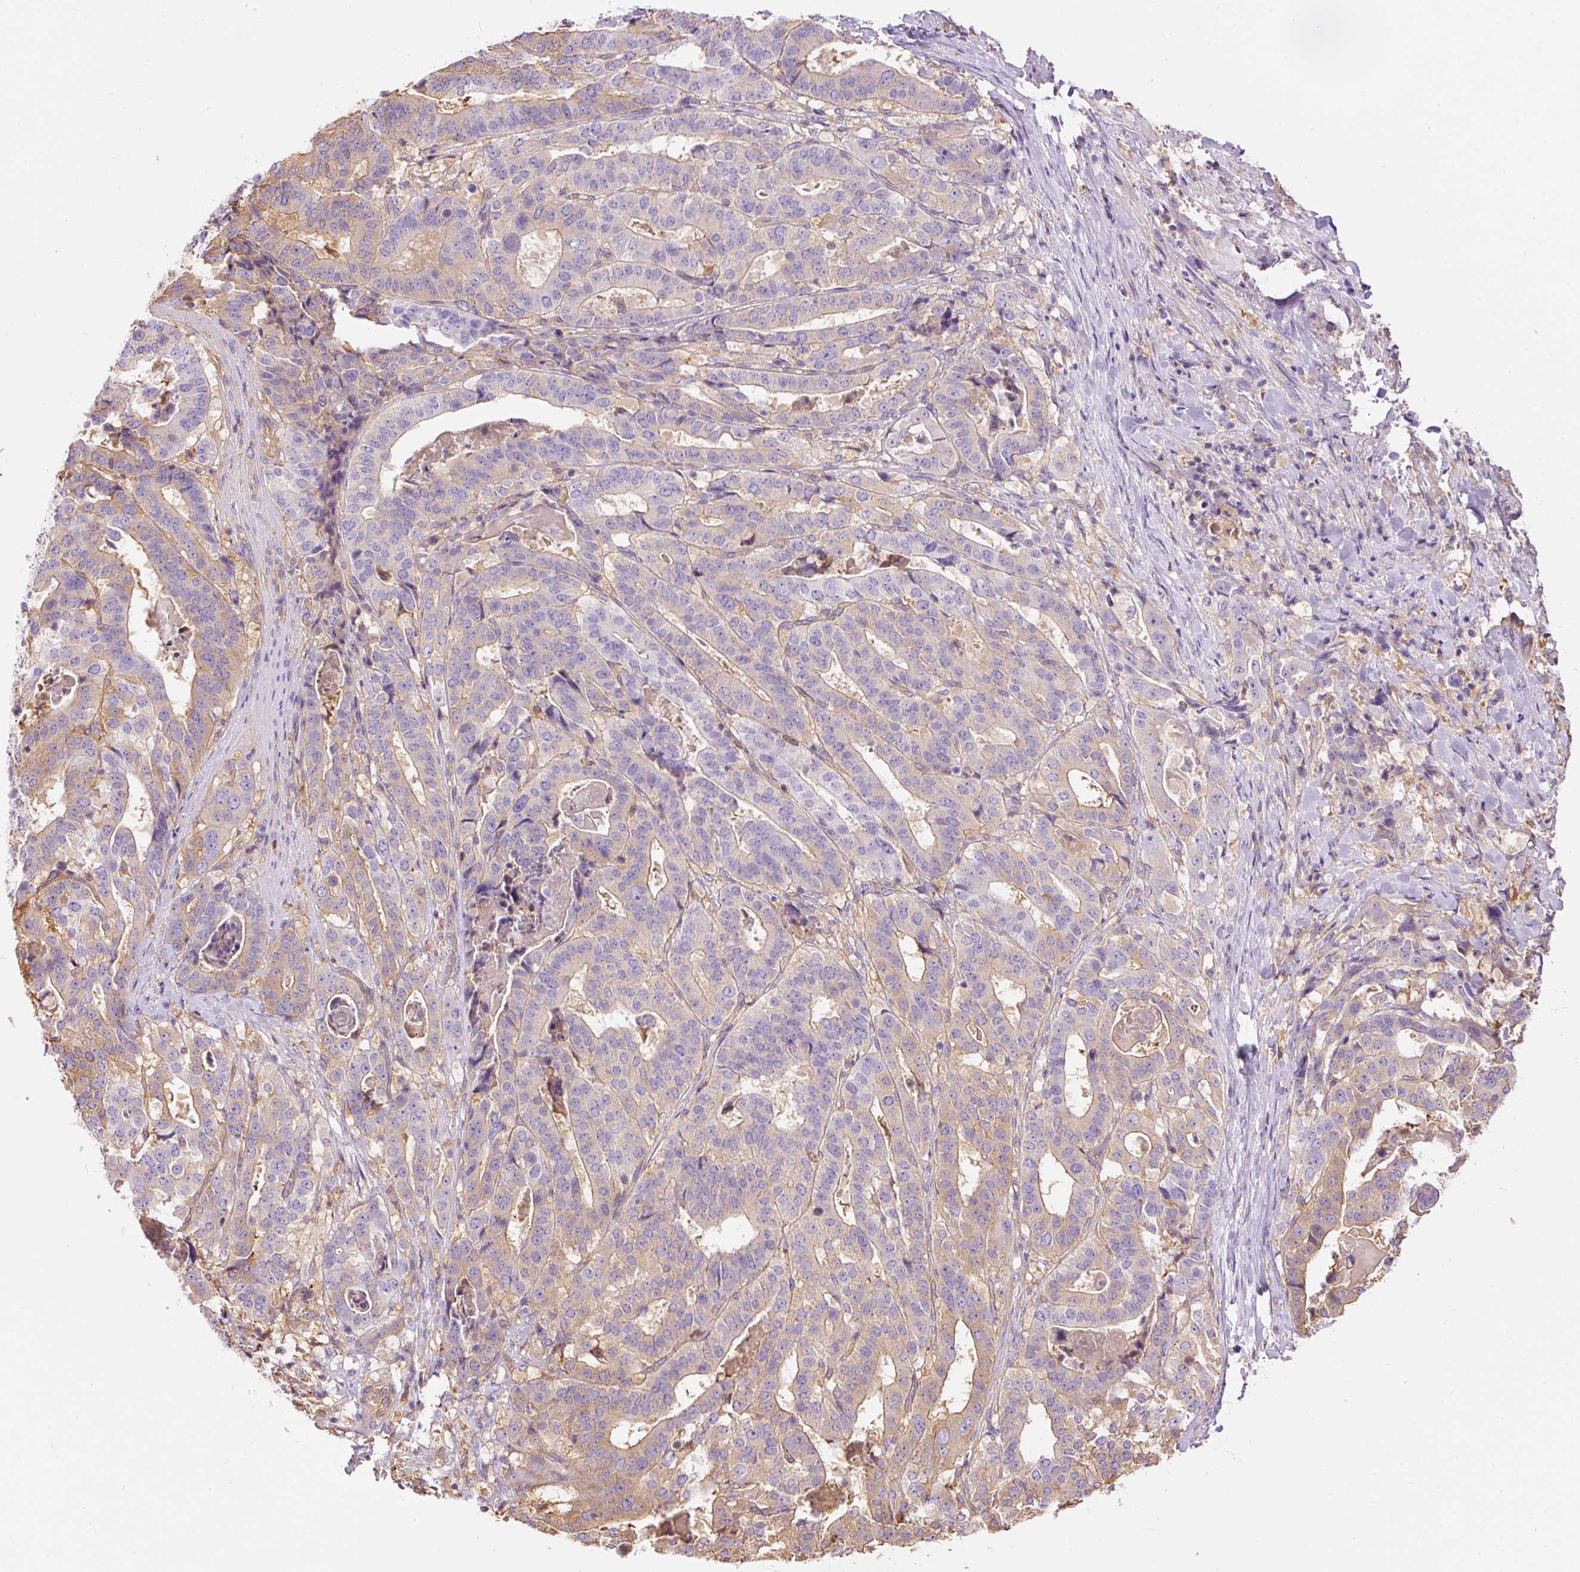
{"staining": {"intensity": "weak", "quantity": "<25%", "location": "cytoplasmic/membranous"}, "tissue": "stomach cancer", "cell_type": "Tumor cells", "image_type": "cancer", "snomed": [{"axis": "morphology", "description": "Adenocarcinoma, NOS"}, {"axis": "topography", "description": "Stomach"}], "caption": "An IHC micrograph of stomach cancer (adenocarcinoma) is shown. There is no staining in tumor cells of stomach cancer (adenocarcinoma). (Stains: DAB IHC with hematoxylin counter stain, Microscopy: brightfield microscopy at high magnification).", "gene": "IL10RB", "patient": {"sex": "male", "age": 48}}